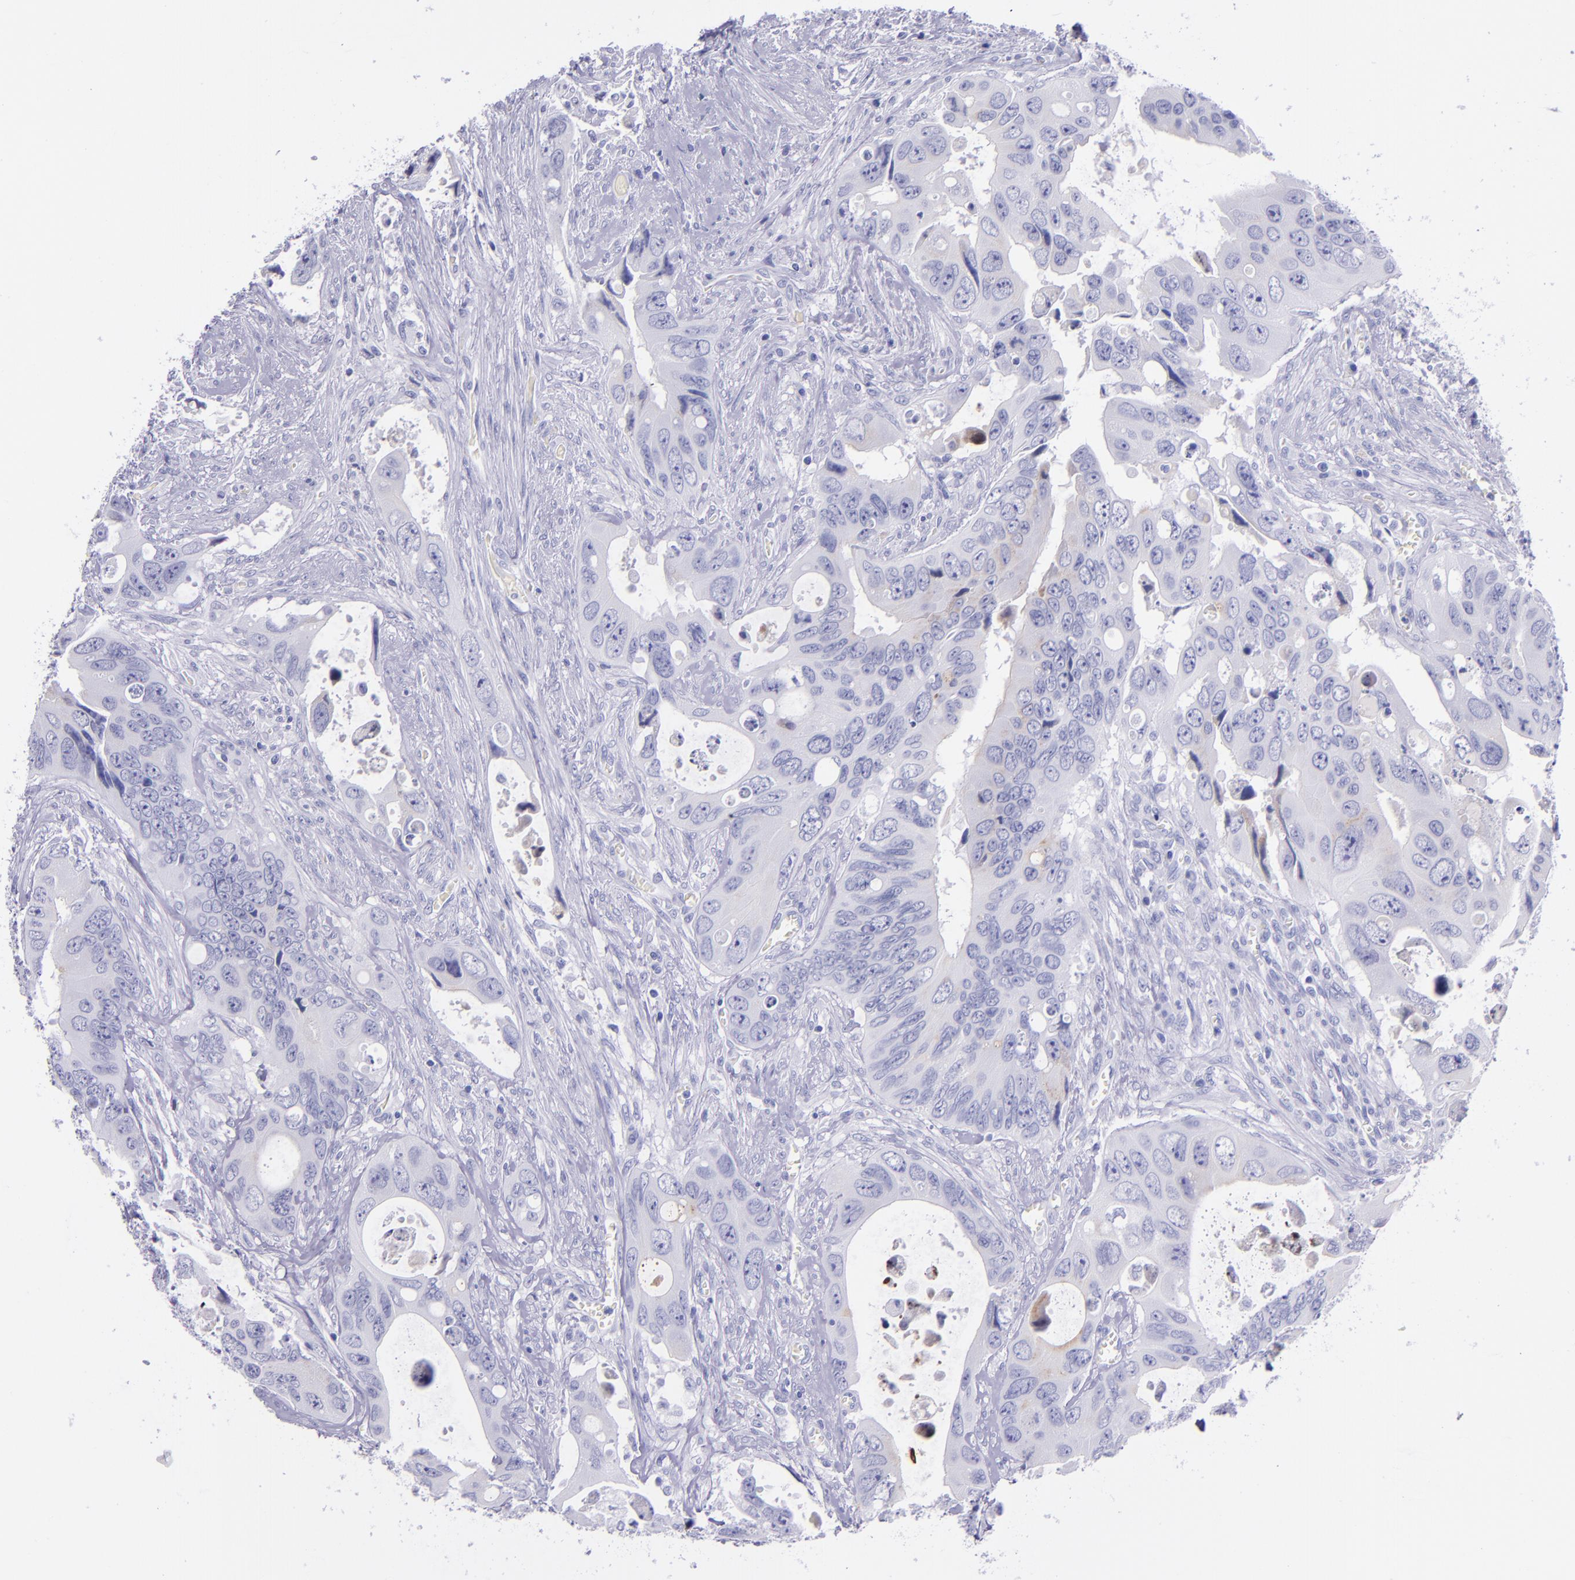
{"staining": {"intensity": "negative", "quantity": "none", "location": "none"}, "tissue": "colorectal cancer", "cell_type": "Tumor cells", "image_type": "cancer", "snomed": [{"axis": "morphology", "description": "Adenocarcinoma, NOS"}, {"axis": "topography", "description": "Rectum"}], "caption": "Colorectal cancer (adenocarcinoma) was stained to show a protein in brown. There is no significant staining in tumor cells.", "gene": "SLPI", "patient": {"sex": "male", "age": 70}}